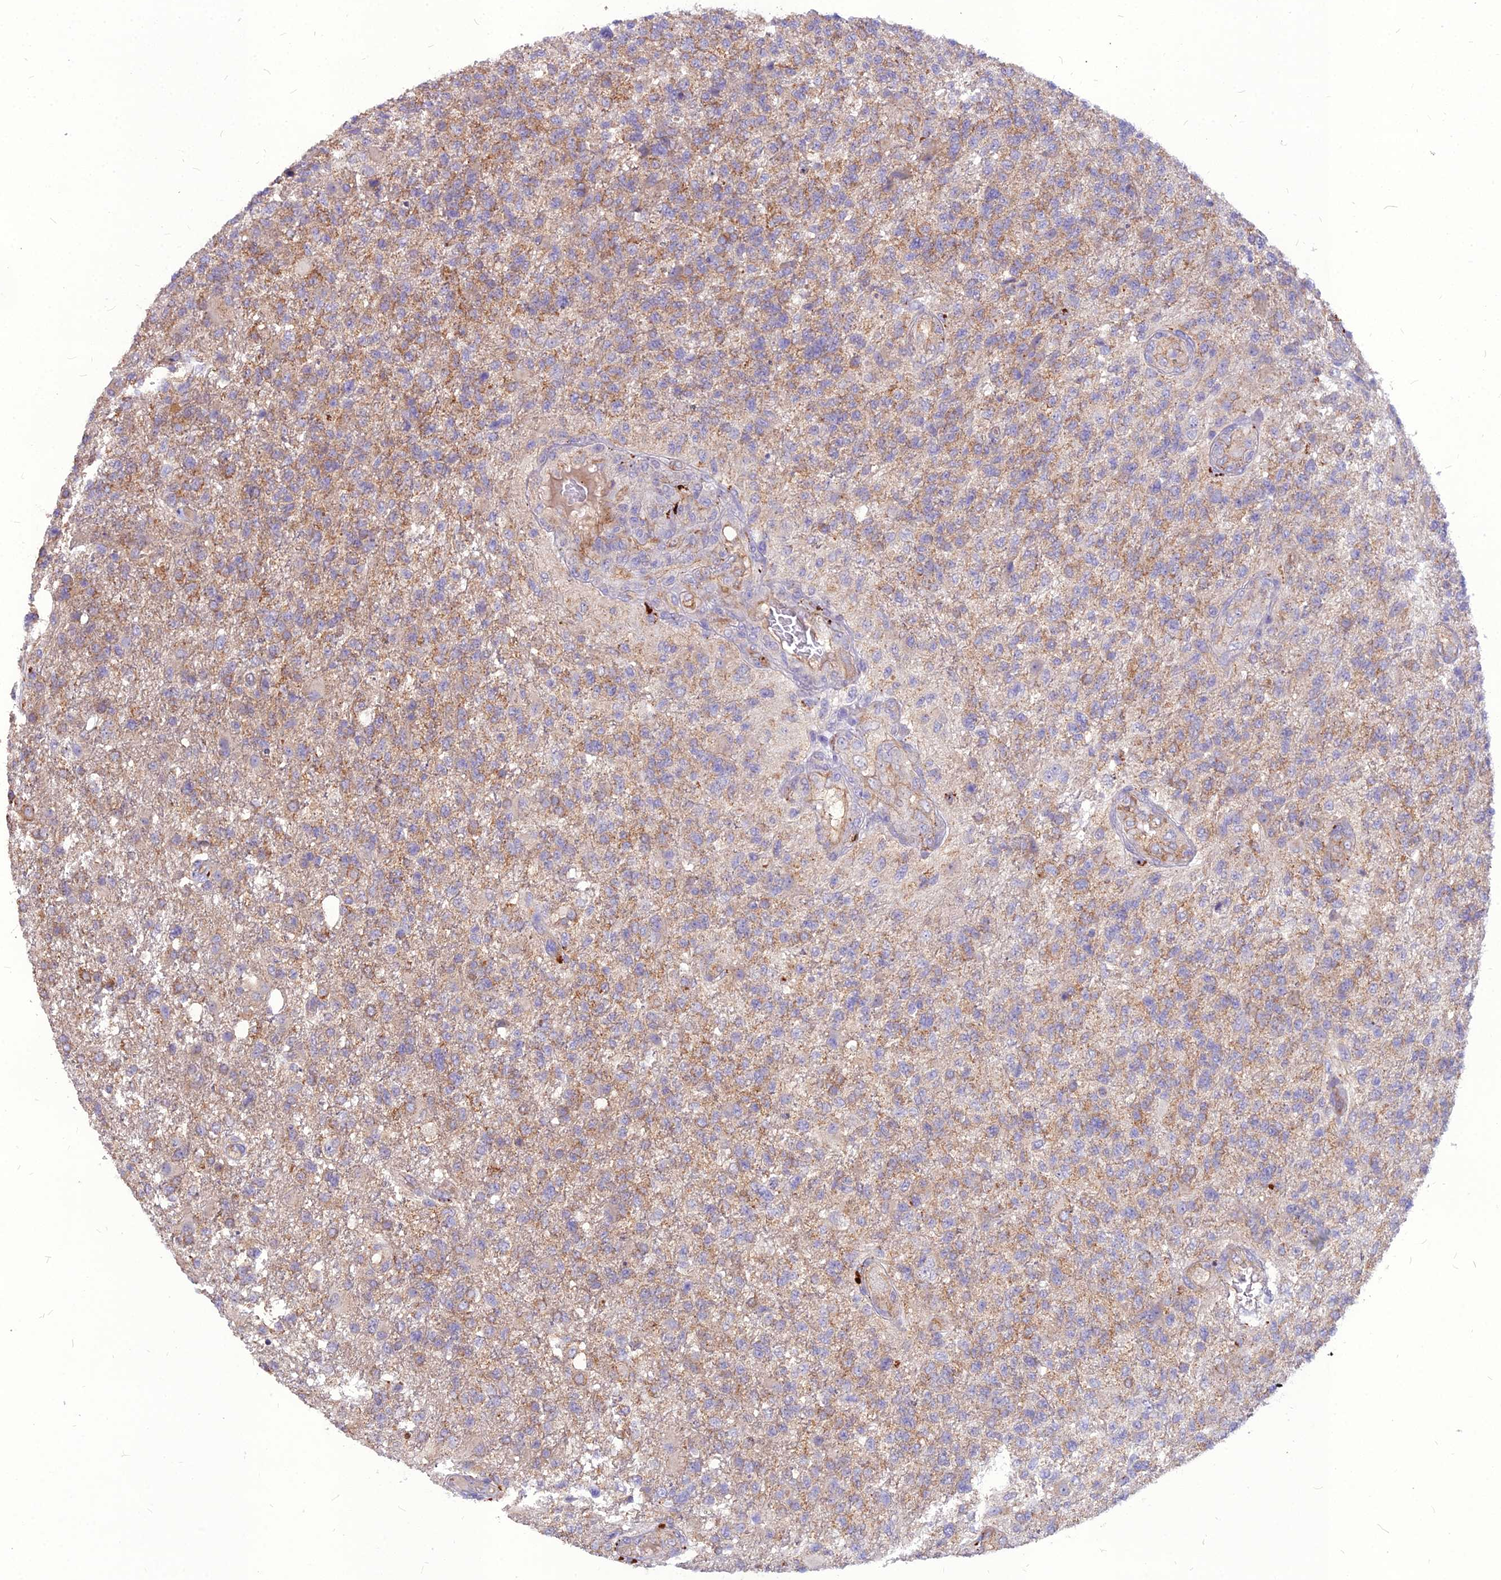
{"staining": {"intensity": "moderate", "quantity": "25%-75%", "location": "cytoplasmic/membranous"}, "tissue": "glioma", "cell_type": "Tumor cells", "image_type": "cancer", "snomed": [{"axis": "morphology", "description": "Glioma, malignant, High grade"}, {"axis": "topography", "description": "Brain"}], "caption": "The immunohistochemical stain labels moderate cytoplasmic/membranous expression in tumor cells of malignant glioma (high-grade) tissue. (Stains: DAB in brown, nuclei in blue, Microscopy: brightfield microscopy at high magnification).", "gene": "PCED1B", "patient": {"sex": "male", "age": 56}}